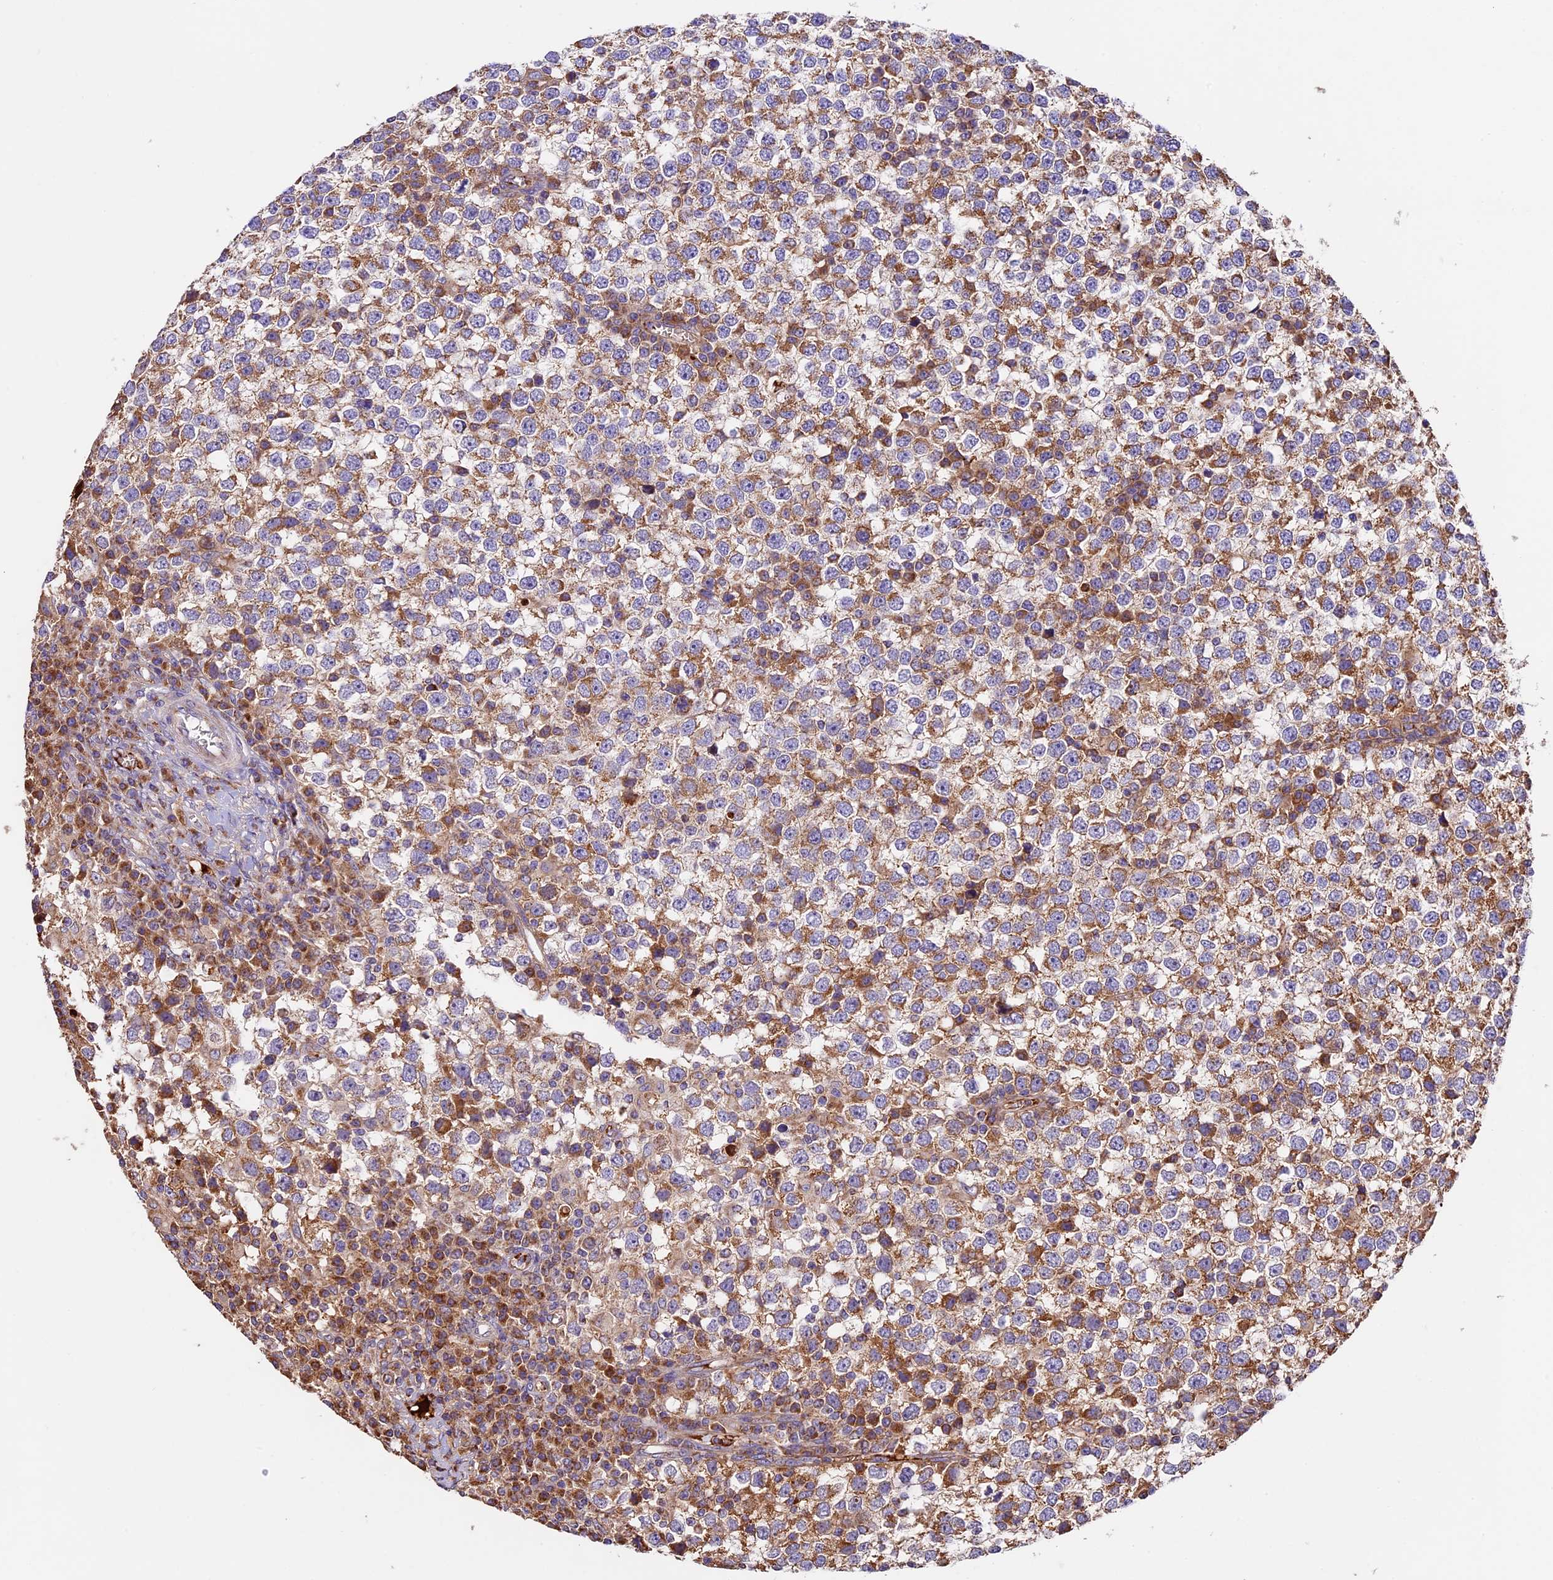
{"staining": {"intensity": "moderate", "quantity": ">75%", "location": "cytoplasmic/membranous"}, "tissue": "testis cancer", "cell_type": "Tumor cells", "image_type": "cancer", "snomed": [{"axis": "morphology", "description": "Seminoma, NOS"}, {"axis": "topography", "description": "Testis"}], "caption": "Tumor cells demonstrate medium levels of moderate cytoplasmic/membranous positivity in approximately >75% of cells in testis seminoma.", "gene": "OCEL1", "patient": {"sex": "male", "age": 65}}